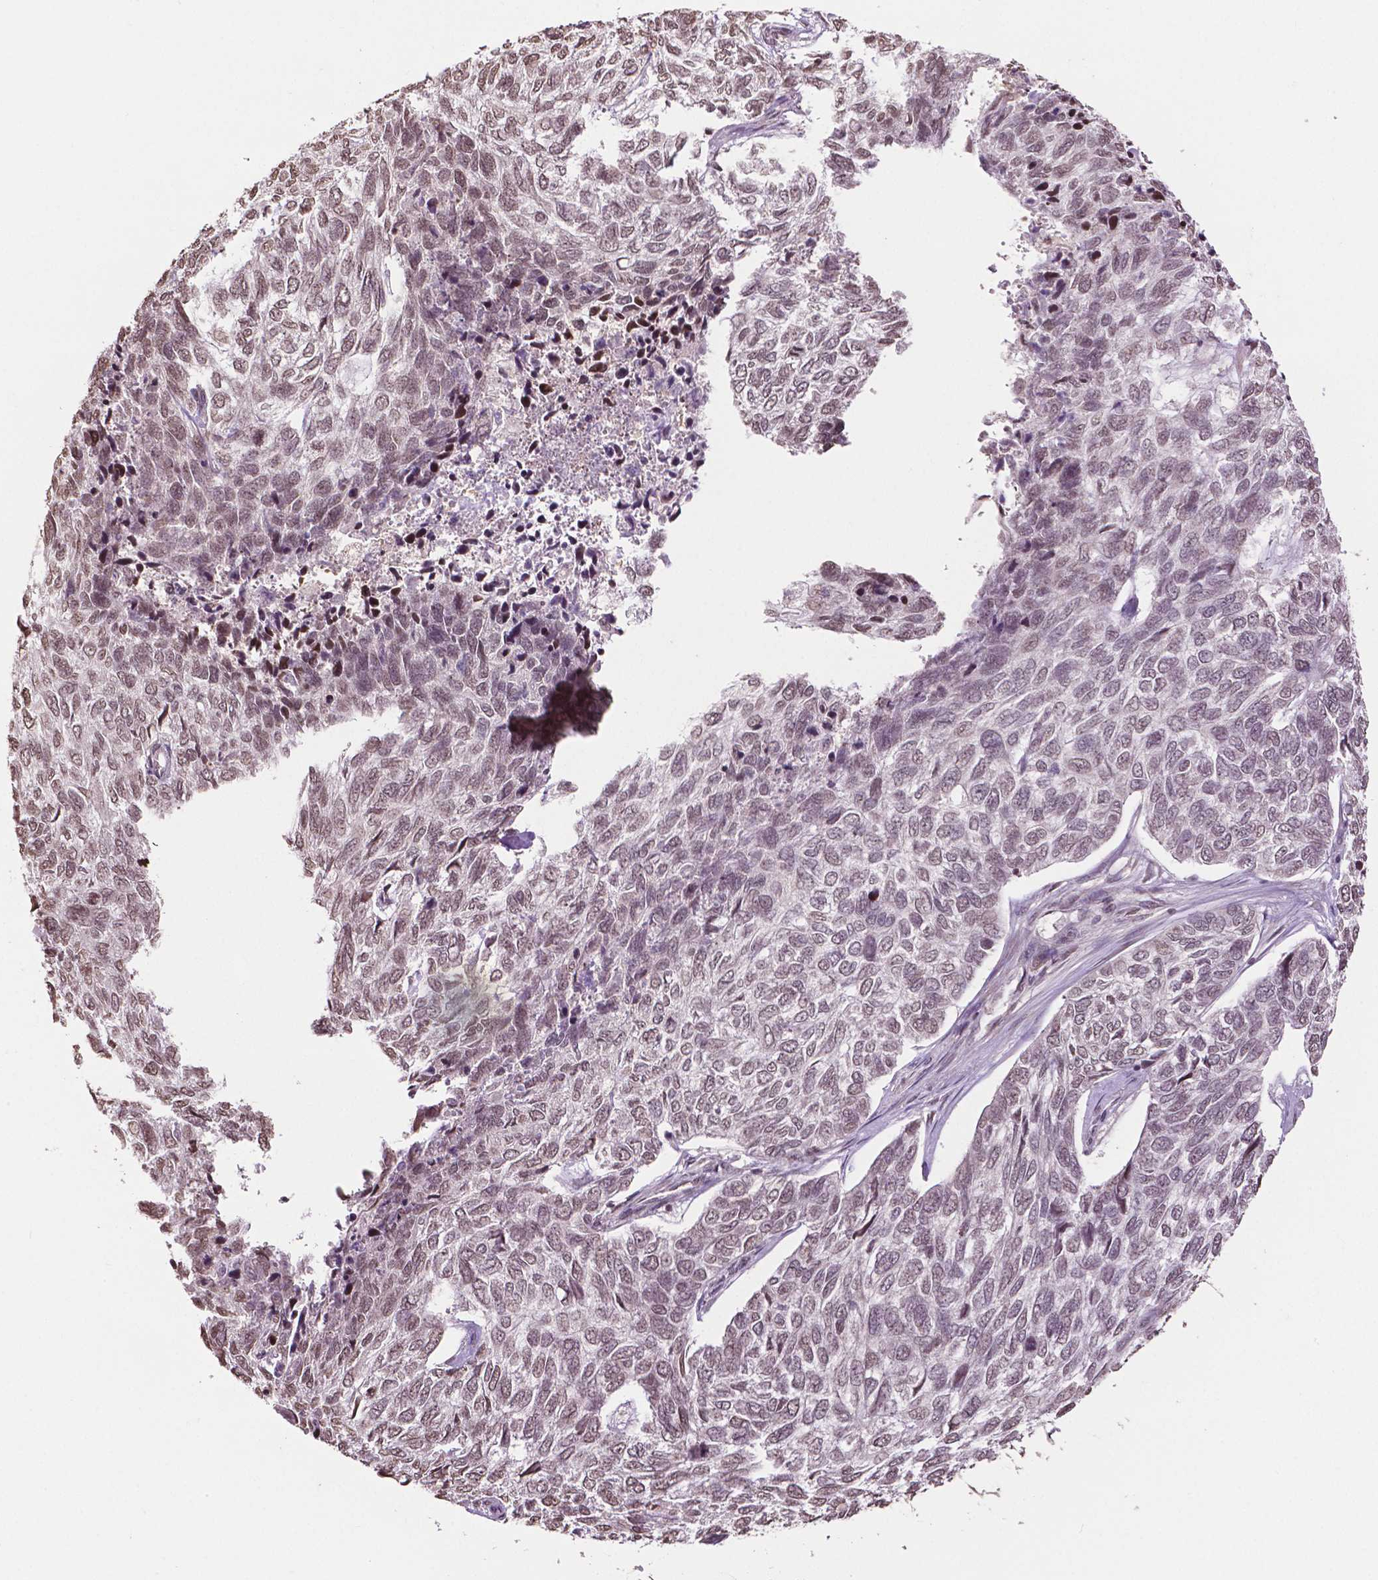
{"staining": {"intensity": "moderate", "quantity": "25%-75%", "location": "nuclear"}, "tissue": "skin cancer", "cell_type": "Tumor cells", "image_type": "cancer", "snomed": [{"axis": "morphology", "description": "Basal cell carcinoma"}, {"axis": "topography", "description": "Skin"}], "caption": "Skin cancer stained with a protein marker shows moderate staining in tumor cells.", "gene": "DEK", "patient": {"sex": "female", "age": 65}}